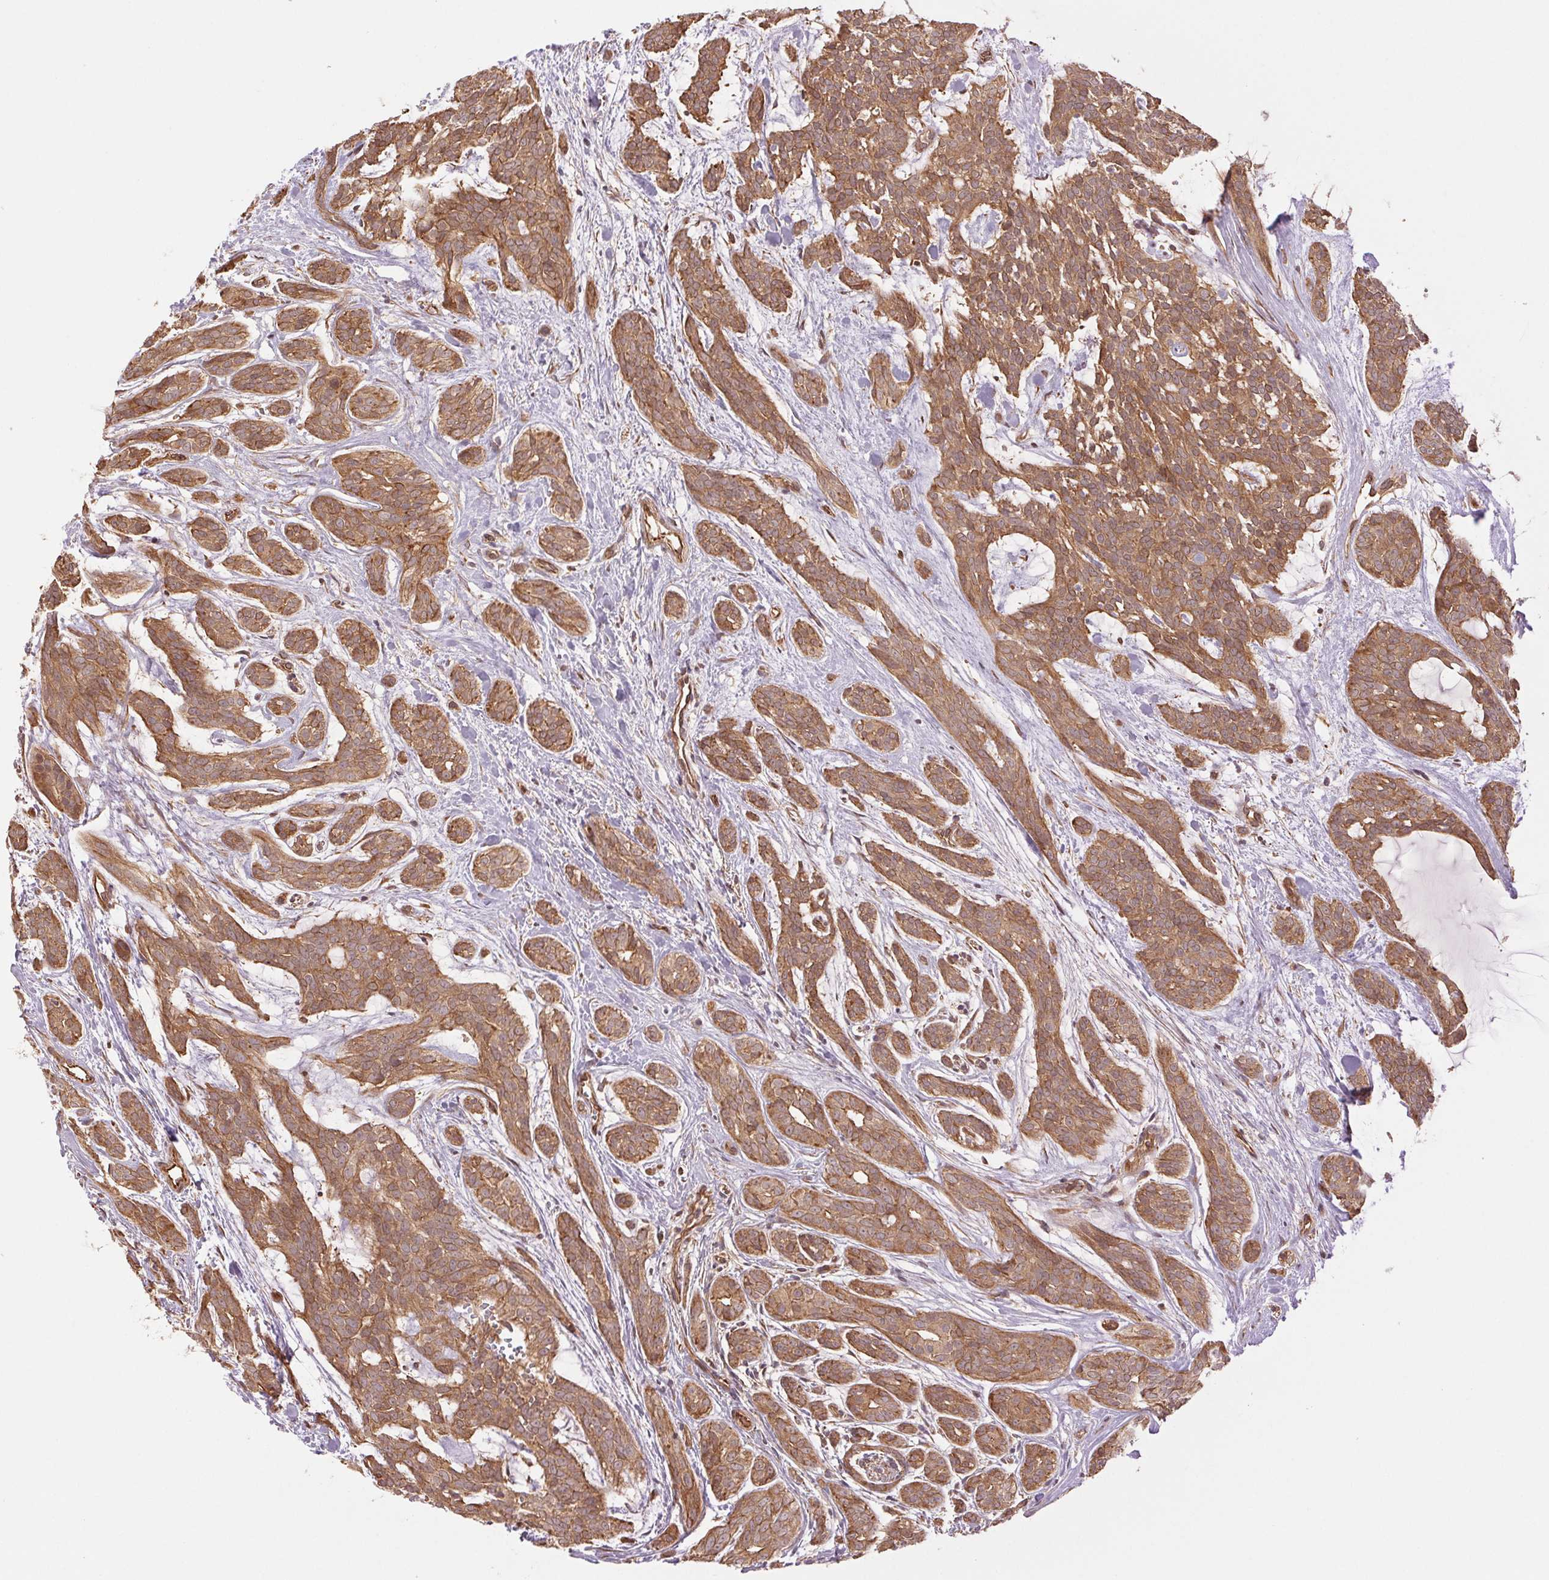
{"staining": {"intensity": "moderate", "quantity": ">75%", "location": "cytoplasmic/membranous"}, "tissue": "head and neck cancer", "cell_type": "Tumor cells", "image_type": "cancer", "snomed": [{"axis": "morphology", "description": "Adenocarcinoma, NOS"}, {"axis": "topography", "description": "Head-Neck"}], "caption": "Immunohistochemical staining of human head and neck cancer (adenocarcinoma) exhibits medium levels of moderate cytoplasmic/membranous positivity in approximately >75% of tumor cells. (DAB (3,3'-diaminobenzidine) = brown stain, brightfield microscopy at high magnification).", "gene": "STARD7", "patient": {"sex": "male", "age": 66}}